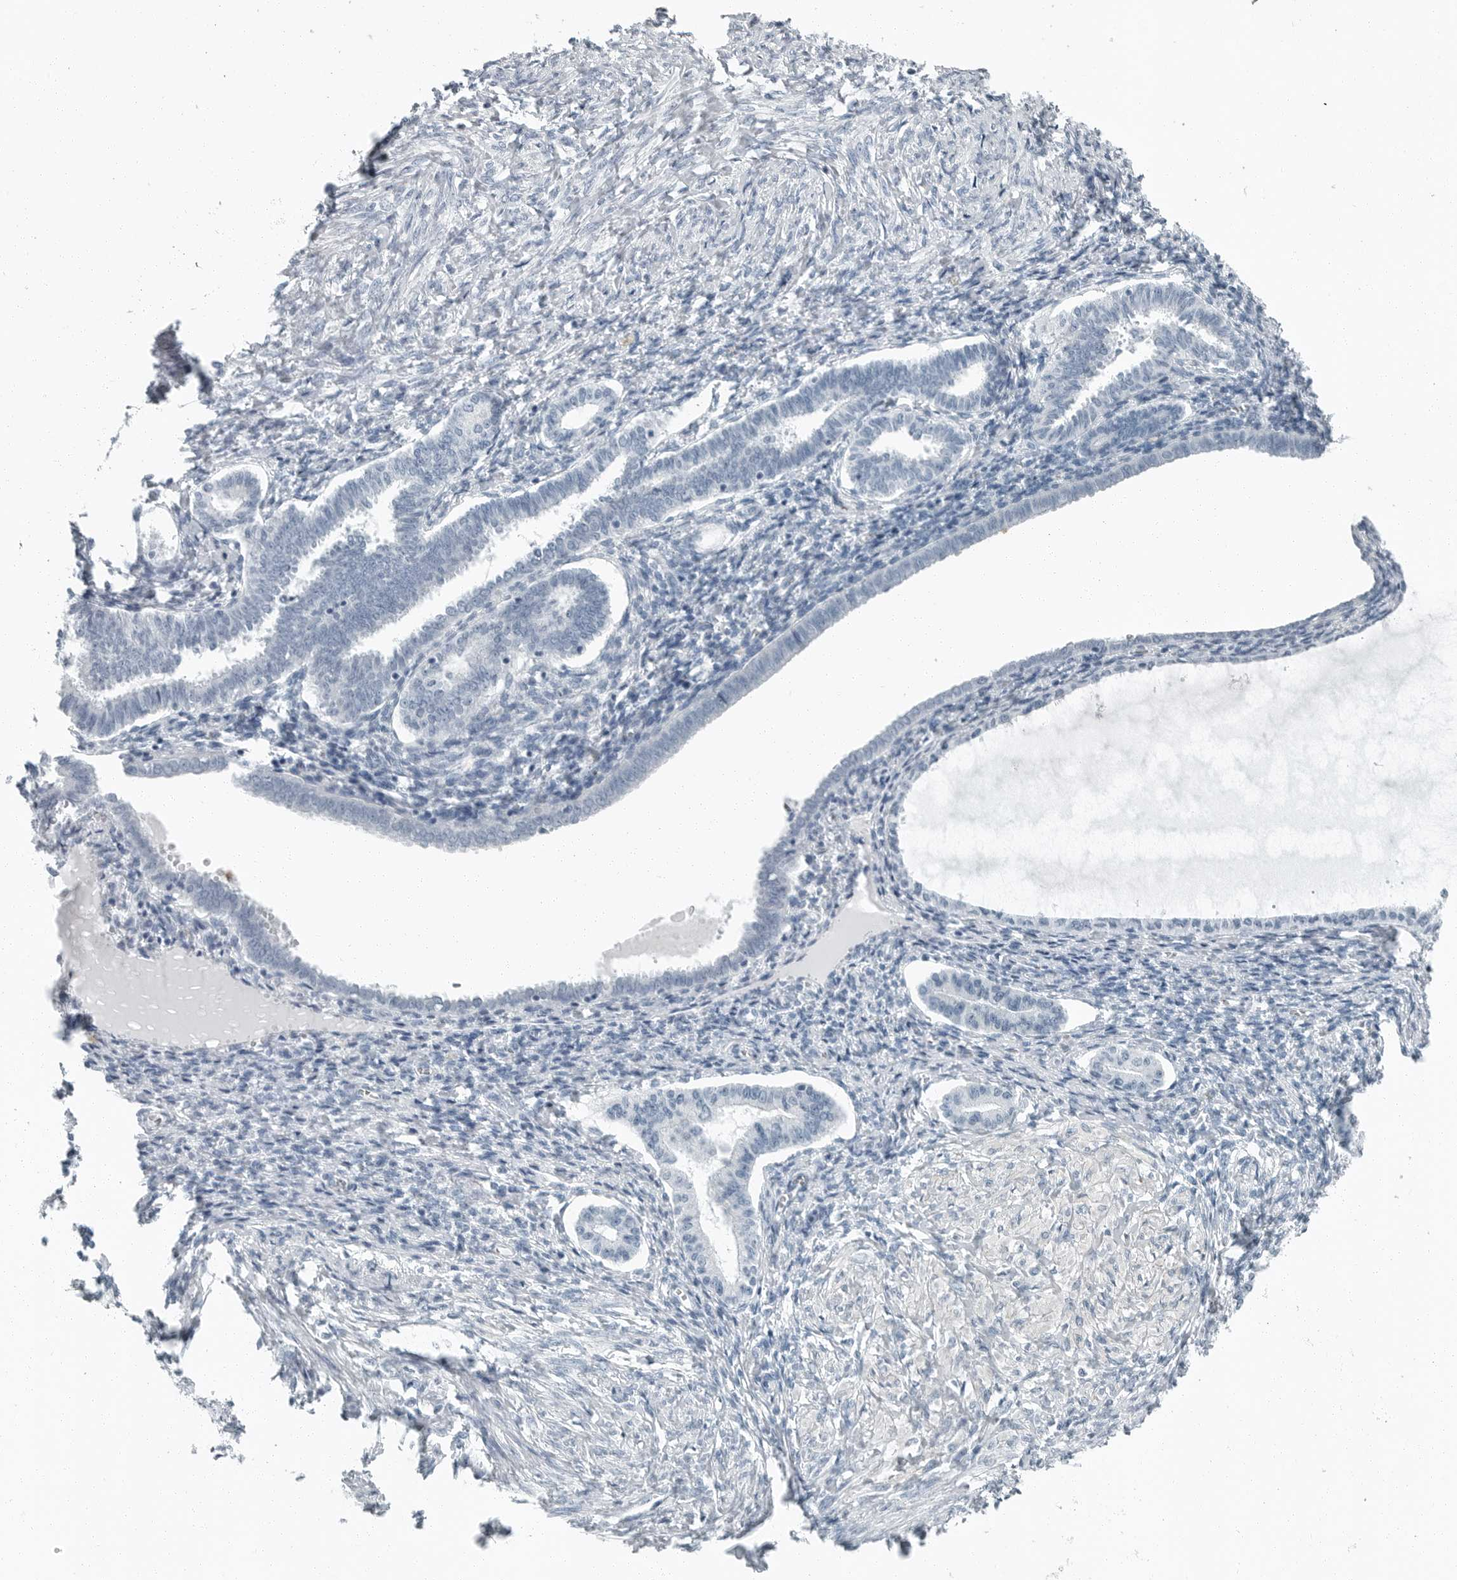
{"staining": {"intensity": "negative", "quantity": "none", "location": "none"}, "tissue": "endometrium", "cell_type": "Cells in endometrial stroma", "image_type": "normal", "snomed": [{"axis": "morphology", "description": "Normal tissue, NOS"}, {"axis": "topography", "description": "Endometrium"}], "caption": "The micrograph shows no staining of cells in endometrial stroma in unremarkable endometrium.", "gene": "ZPBP2", "patient": {"sex": "female", "age": 77}}